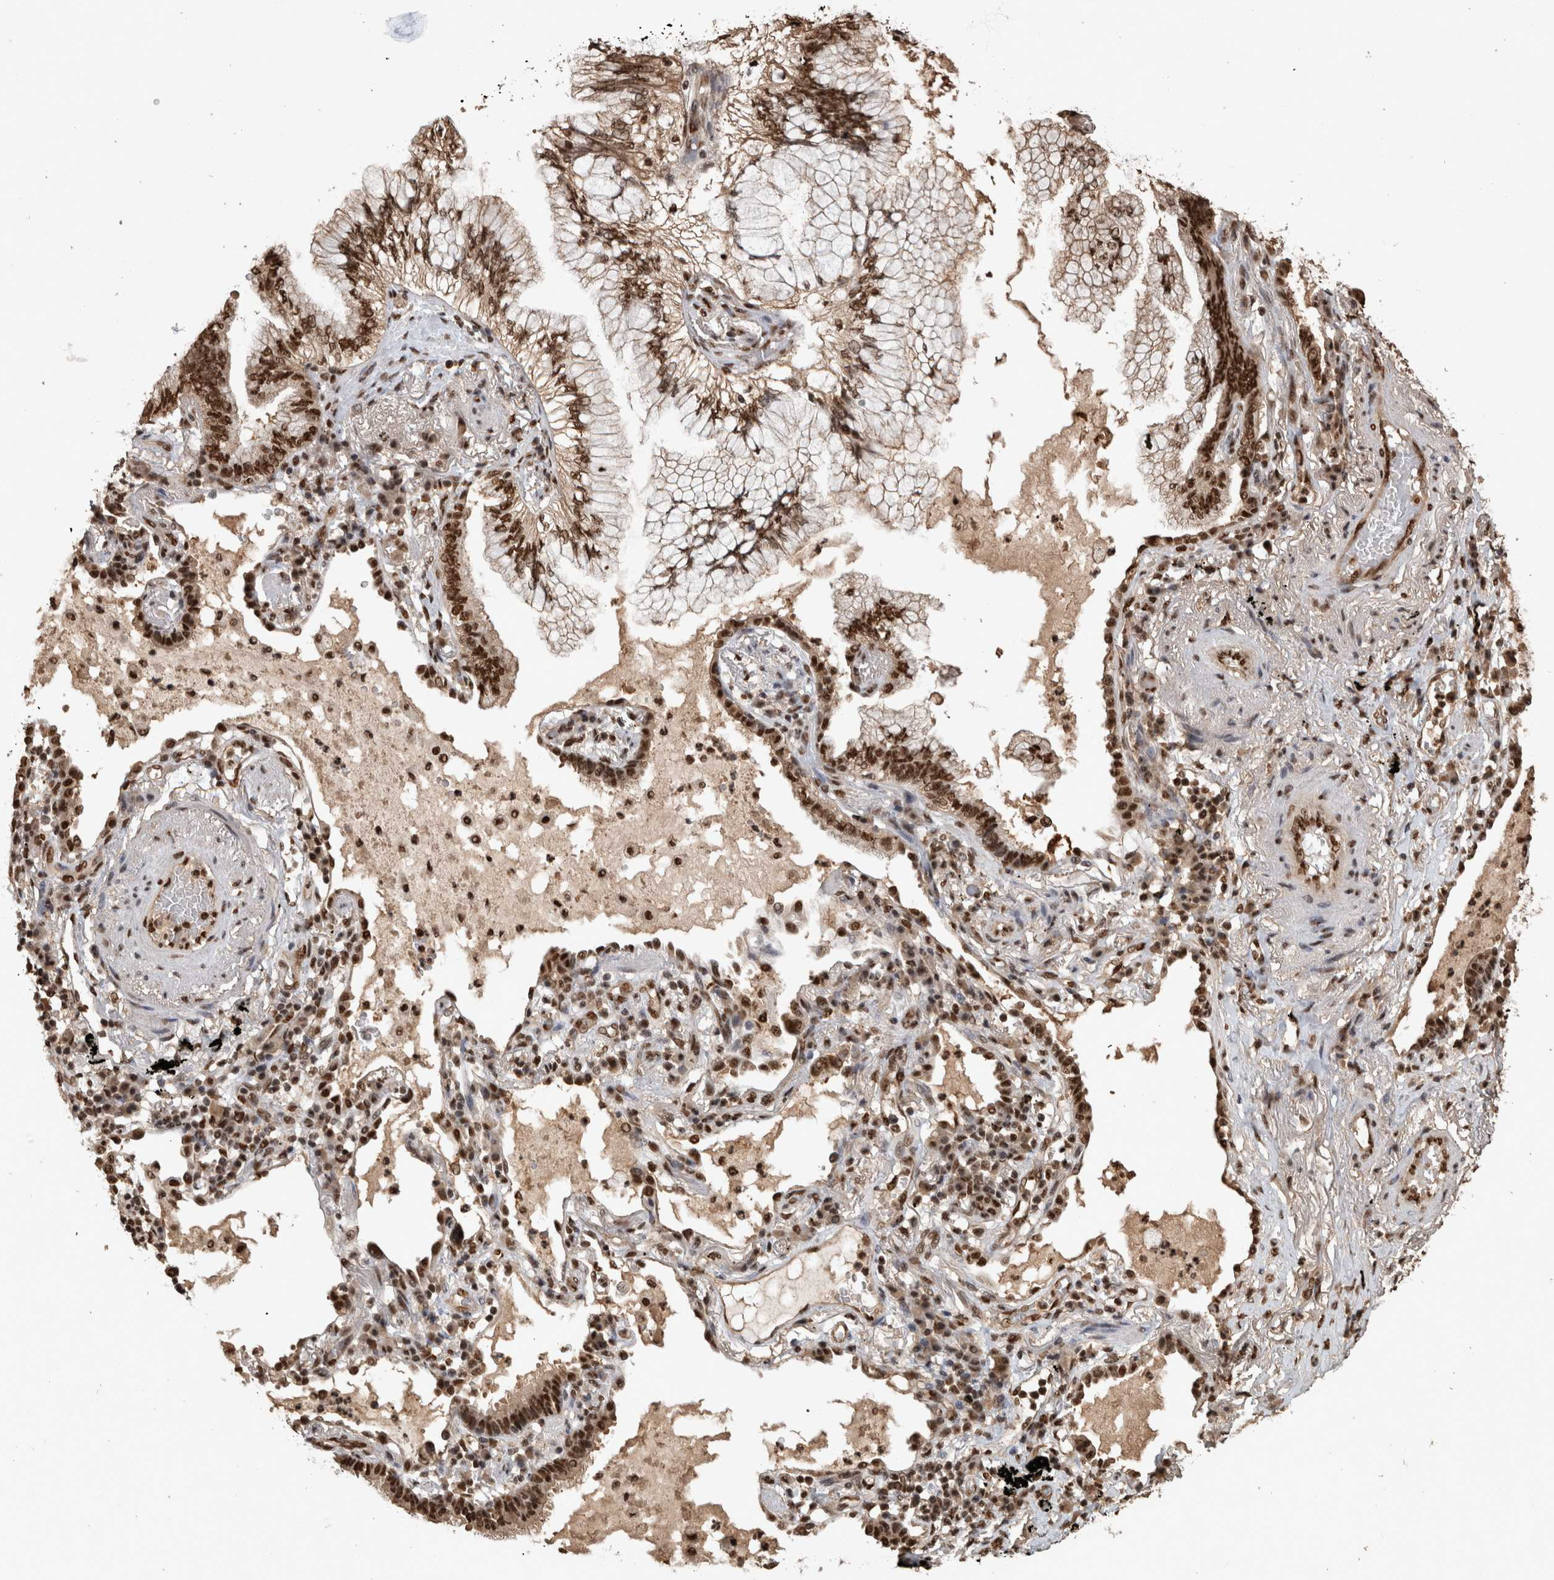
{"staining": {"intensity": "strong", "quantity": ">75%", "location": "nuclear"}, "tissue": "lung cancer", "cell_type": "Tumor cells", "image_type": "cancer", "snomed": [{"axis": "morphology", "description": "Adenocarcinoma, NOS"}, {"axis": "topography", "description": "Lung"}], "caption": "High-magnification brightfield microscopy of lung adenocarcinoma stained with DAB (brown) and counterstained with hematoxylin (blue). tumor cells exhibit strong nuclear positivity is appreciated in about>75% of cells.", "gene": "RAD50", "patient": {"sex": "female", "age": 70}}